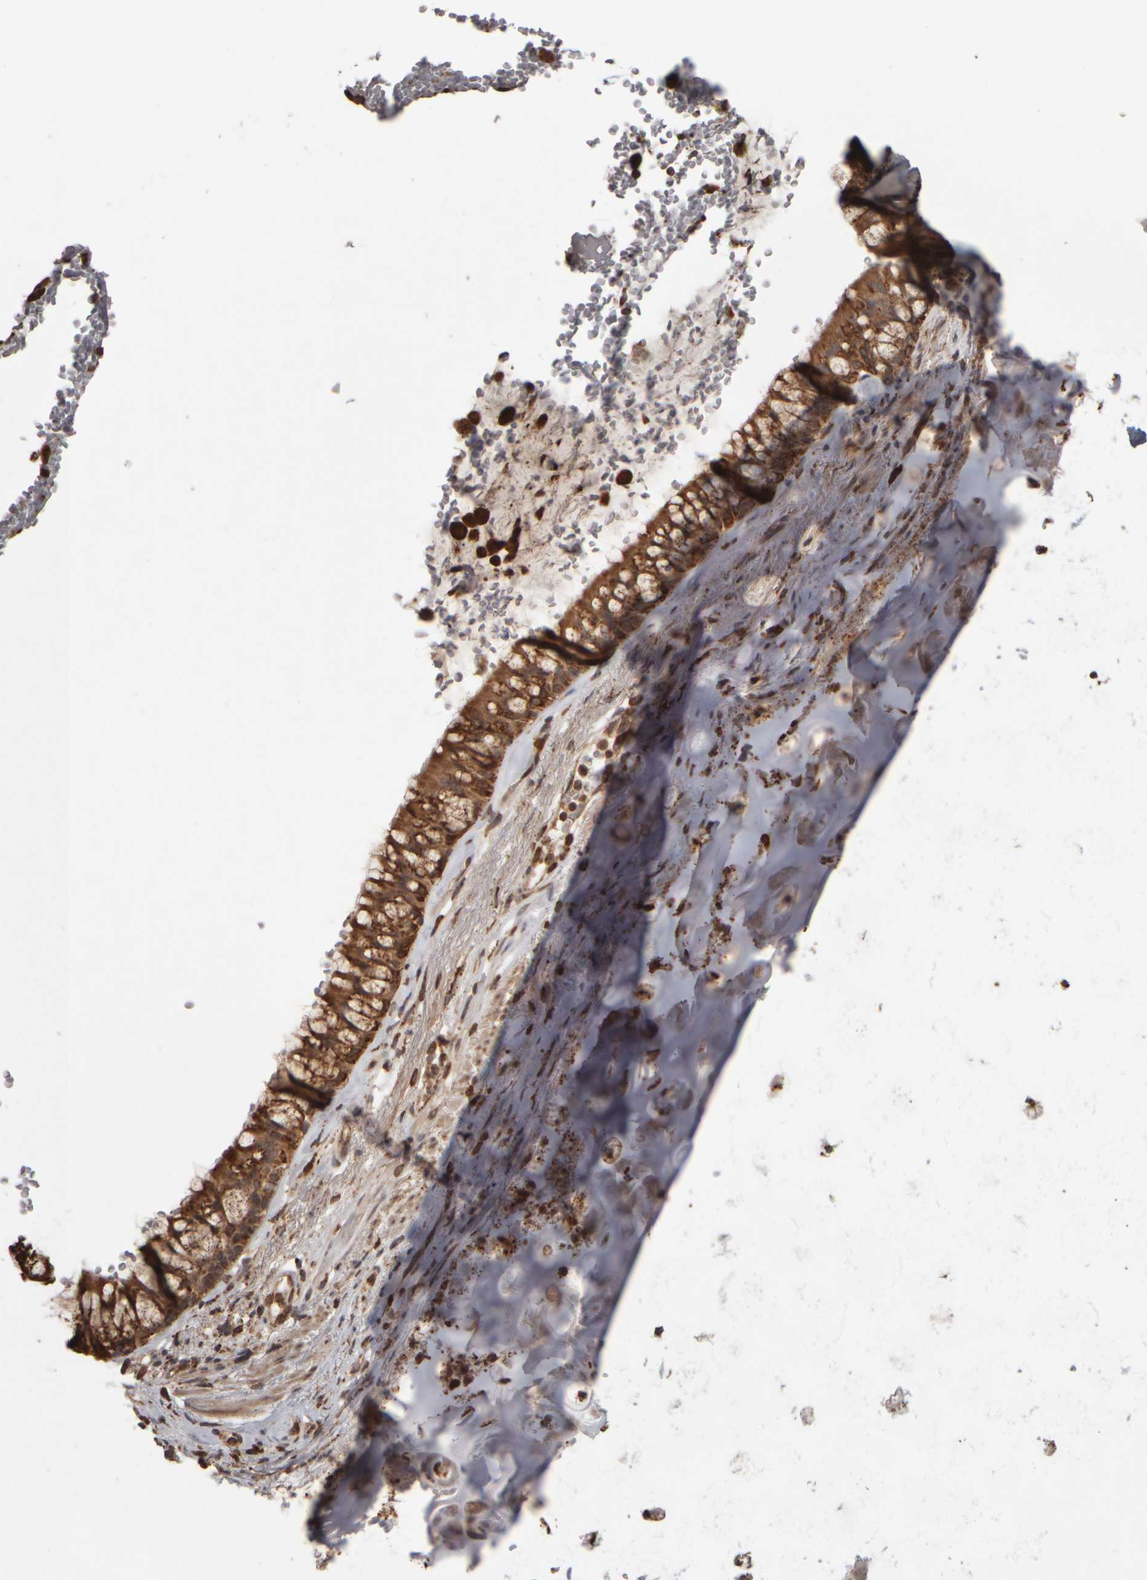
{"staining": {"intensity": "strong", "quantity": ">75%", "location": "cytoplasmic/membranous"}, "tissue": "bronchus", "cell_type": "Respiratory epithelial cells", "image_type": "normal", "snomed": [{"axis": "morphology", "description": "Normal tissue, NOS"}, {"axis": "topography", "description": "Cartilage tissue"}, {"axis": "topography", "description": "Bronchus"}], "caption": "Benign bronchus reveals strong cytoplasmic/membranous positivity in about >75% of respiratory epithelial cells (DAB (3,3'-diaminobenzidine) IHC, brown staining for protein, blue staining for nuclei)..", "gene": "AGBL3", "patient": {"sex": "female", "age": 53}}